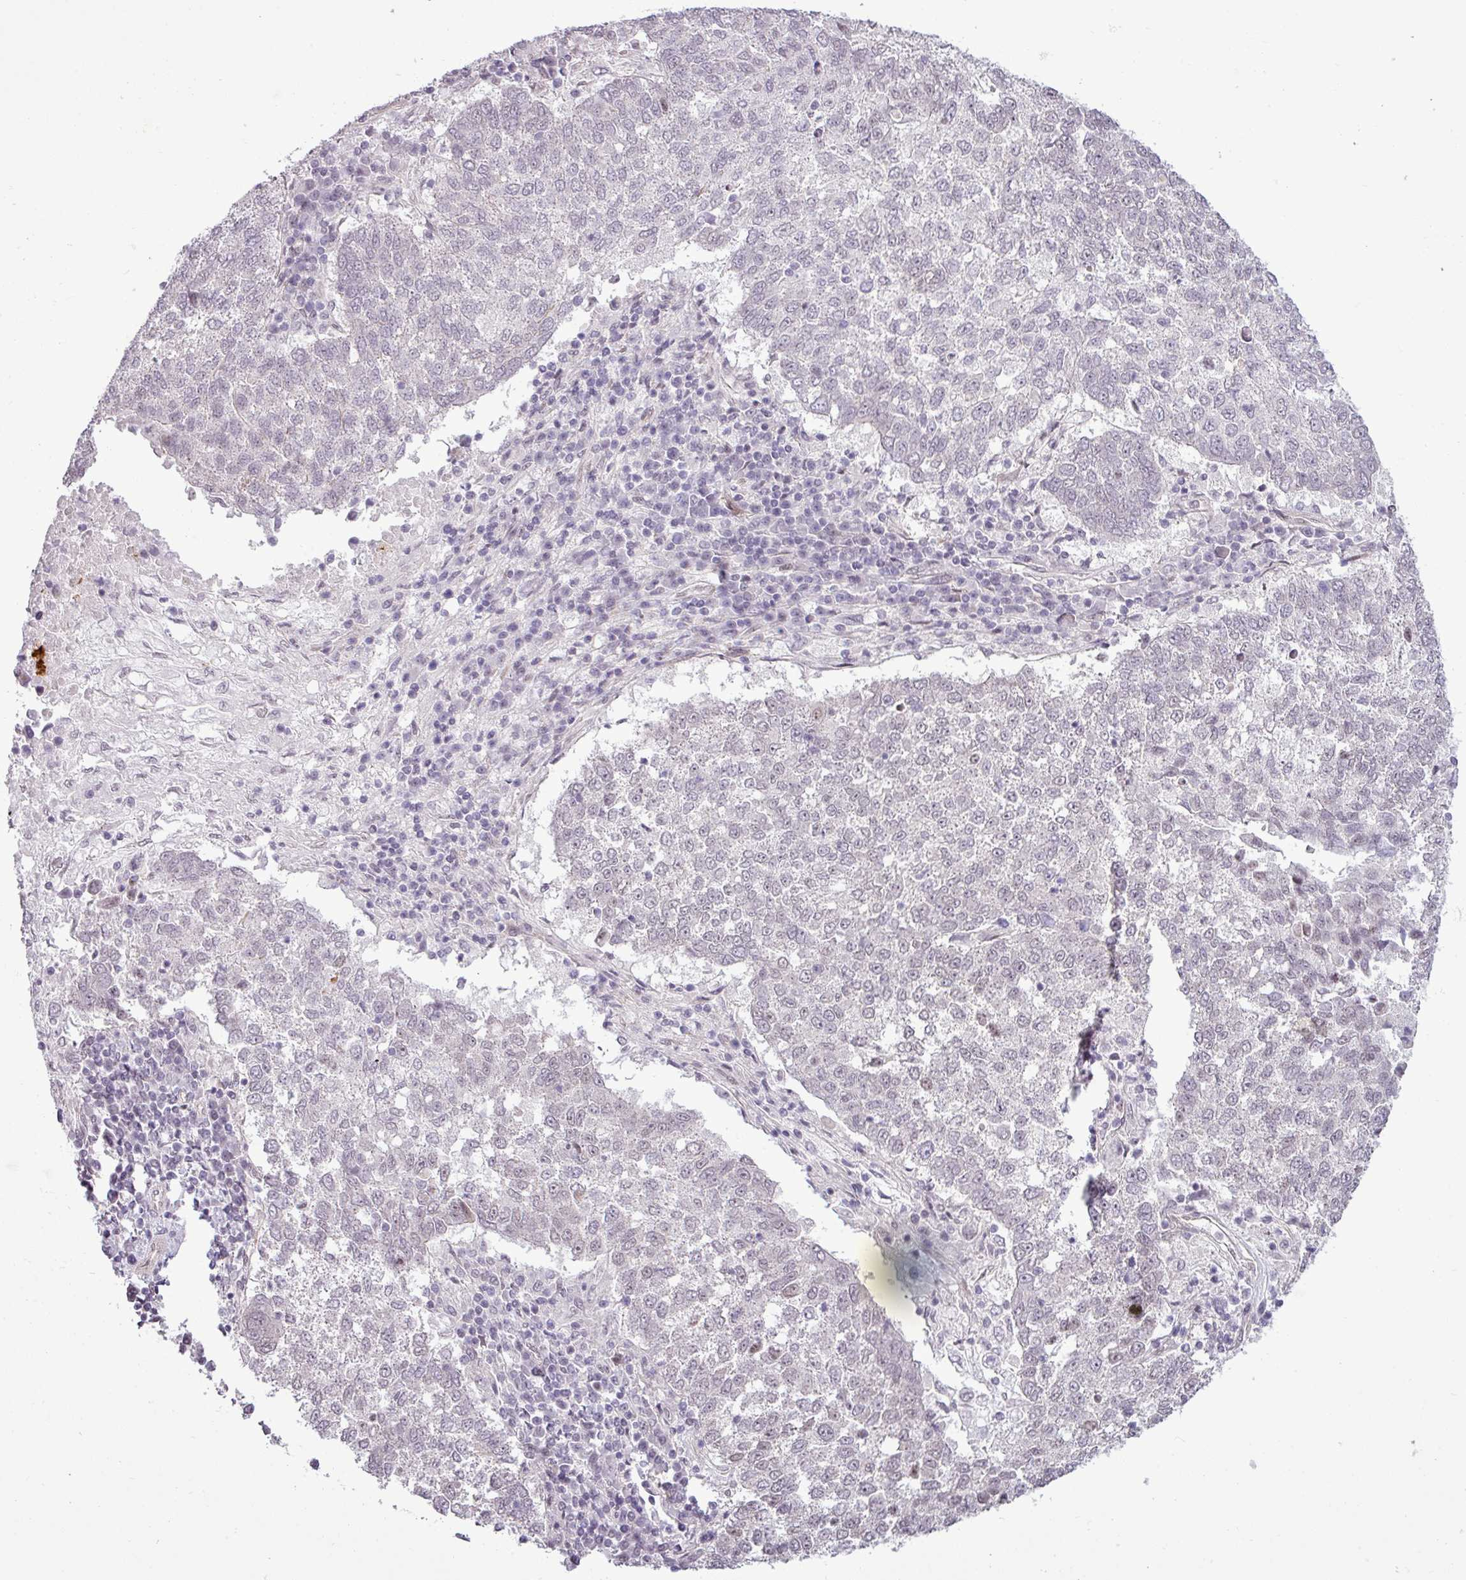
{"staining": {"intensity": "negative", "quantity": "none", "location": "none"}, "tissue": "lung cancer", "cell_type": "Tumor cells", "image_type": "cancer", "snomed": [{"axis": "morphology", "description": "Squamous cell carcinoma, NOS"}, {"axis": "topography", "description": "Lung"}], "caption": "Human lung squamous cell carcinoma stained for a protein using immunohistochemistry demonstrates no expression in tumor cells.", "gene": "GPT2", "patient": {"sex": "male", "age": 73}}